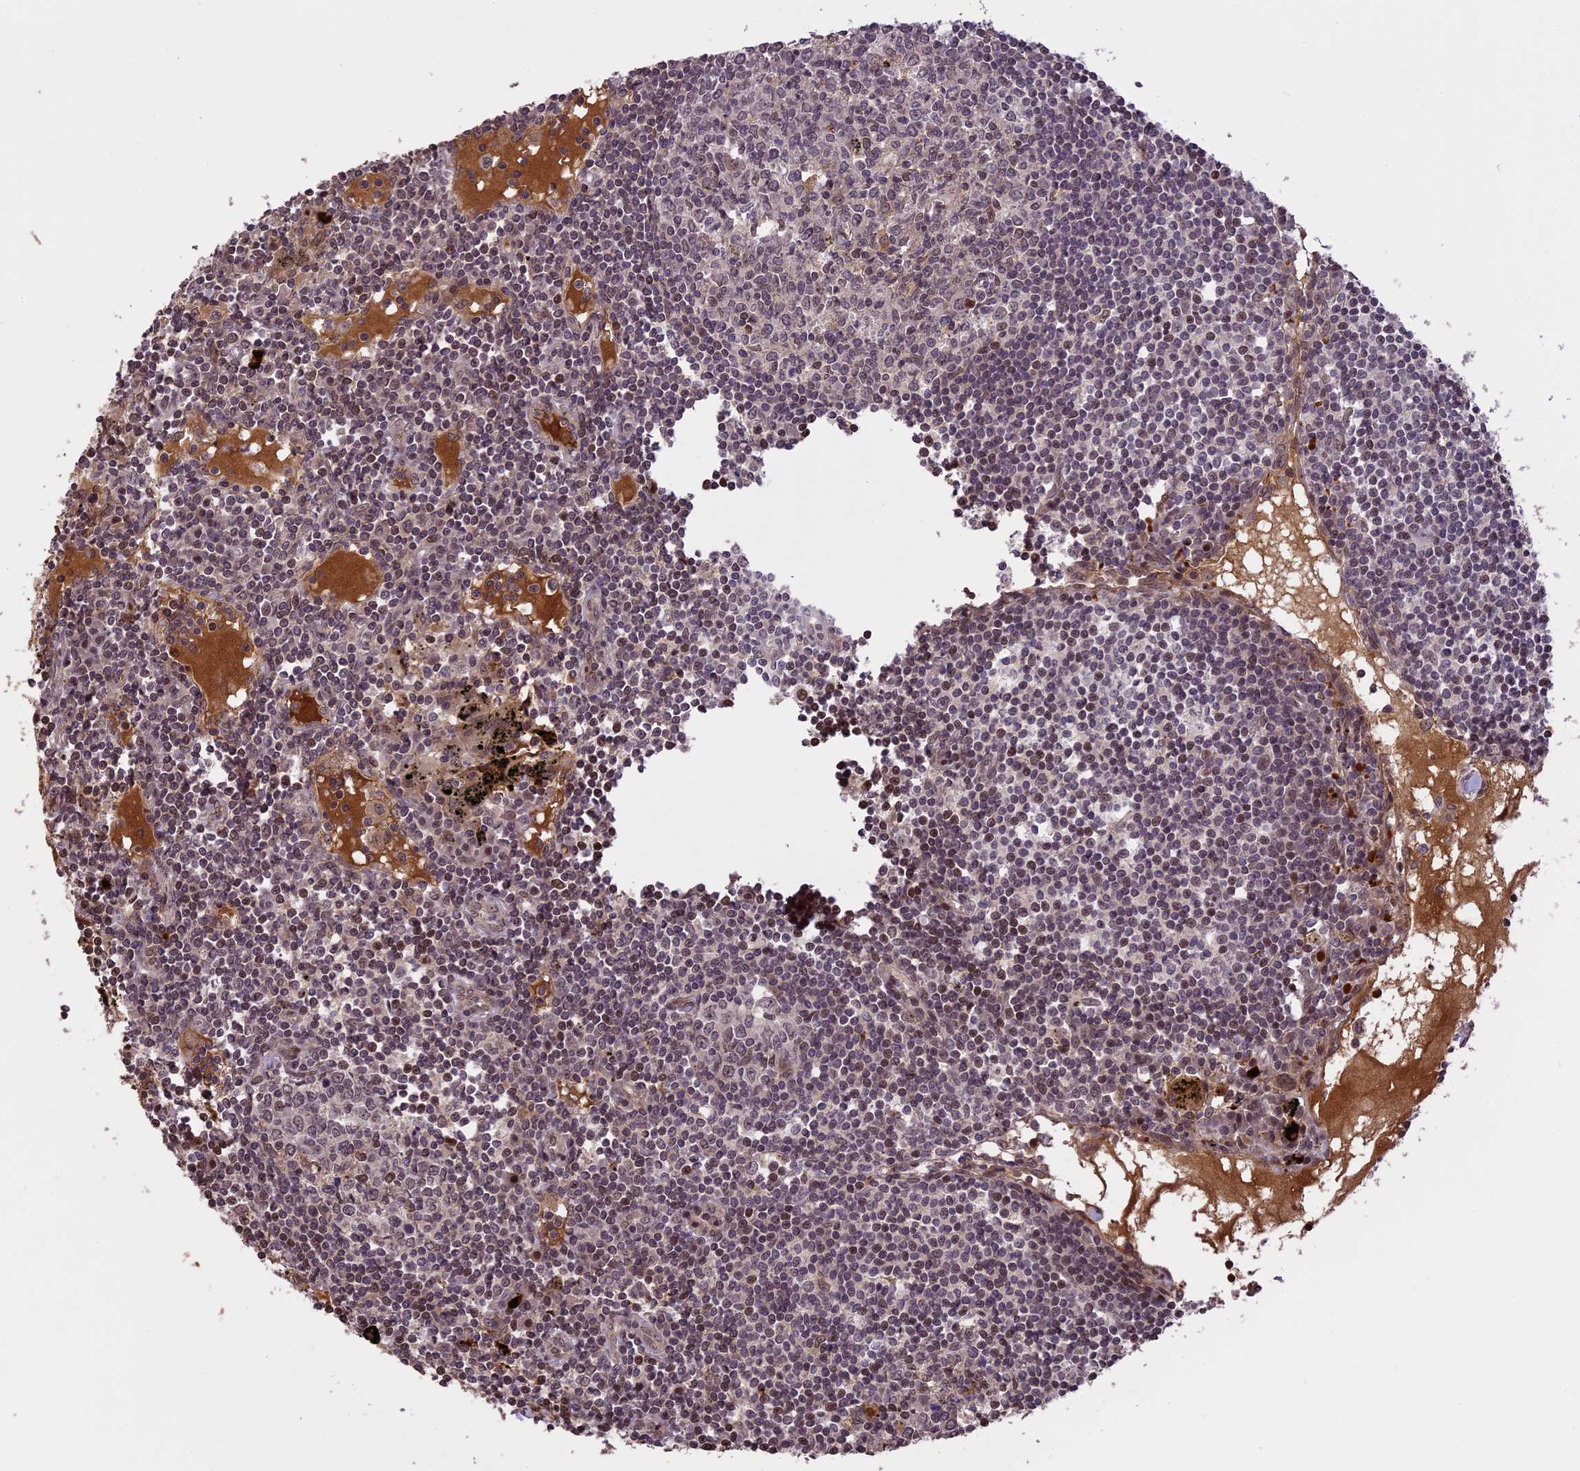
{"staining": {"intensity": "negative", "quantity": "none", "location": "none"}, "tissue": "lymph node", "cell_type": "Germinal center cells", "image_type": "normal", "snomed": [{"axis": "morphology", "description": "Normal tissue, NOS"}, {"axis": "topography", "description": "Lymph node"}], "caption": "IHC image of benign lymph node: human lymph node stained with DAB (3,3'-diaminobenzidine) exhibits no significant protein positivity in germinal center cells. (Brightfield microscopy of DAB IHC at high magnification).", "gene": "PRELID2", "patient": {"sex": "male", "age": 74}}